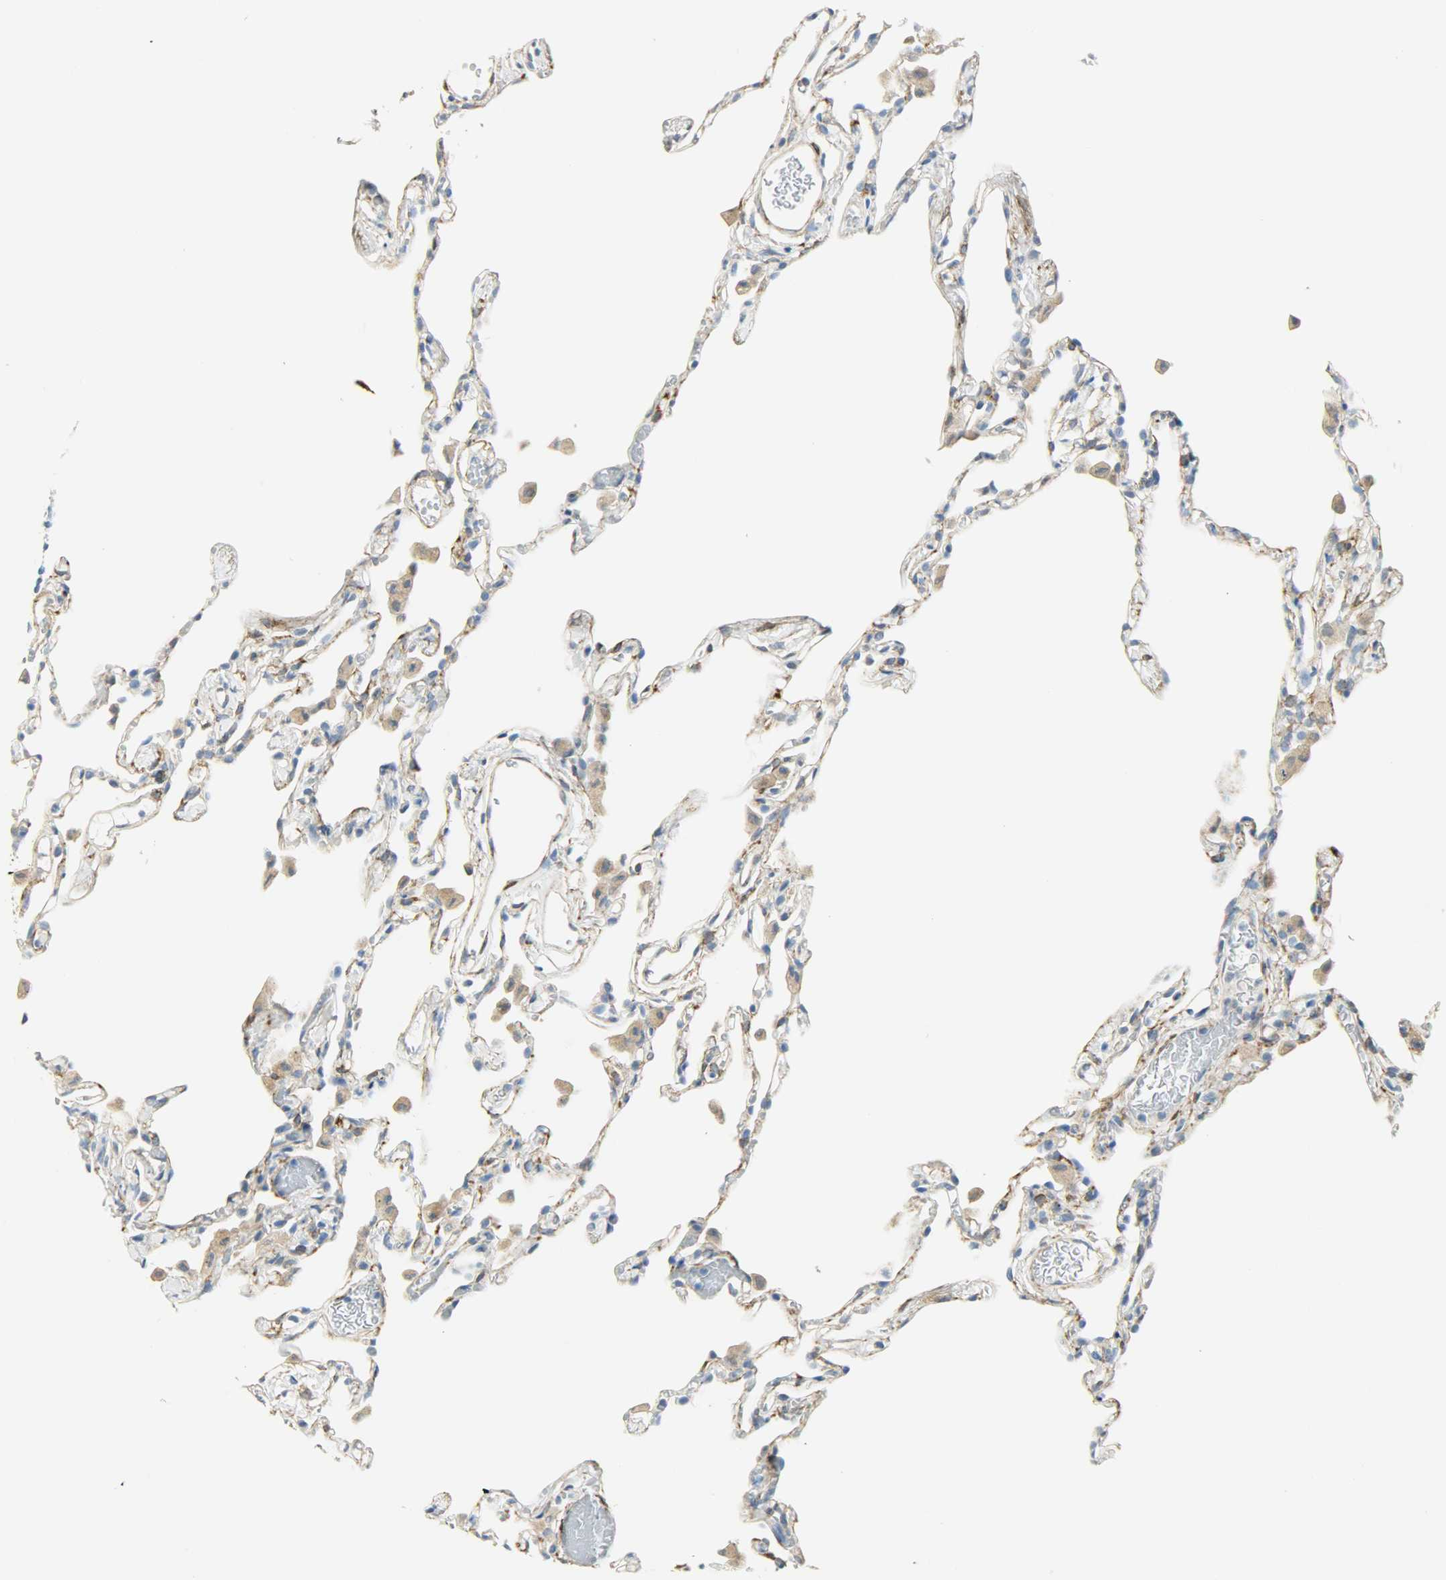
{"staining": {"intensity": "moderate", "quantity": ">75%", "location": "cytoplasmic/membranous"}, "tissue": "lung", "cell_type": "Alveolar cells", "image_type": "normal", "snomed": [{"axis": "morphology", "description": "Normal tissue, NOS"}, {"axis": "topography", "description": "Lung"}], "caption": "IHC of unremarkable human lung exhibits medium levels of moderate cytoplasmic/membranous staining in approximately >75% of alveolar cells. (DAB = brown stain, brightfield microscopy at high magnification).", "gene": "PKD2", "patient": {"sex": "female", "age": 49}}